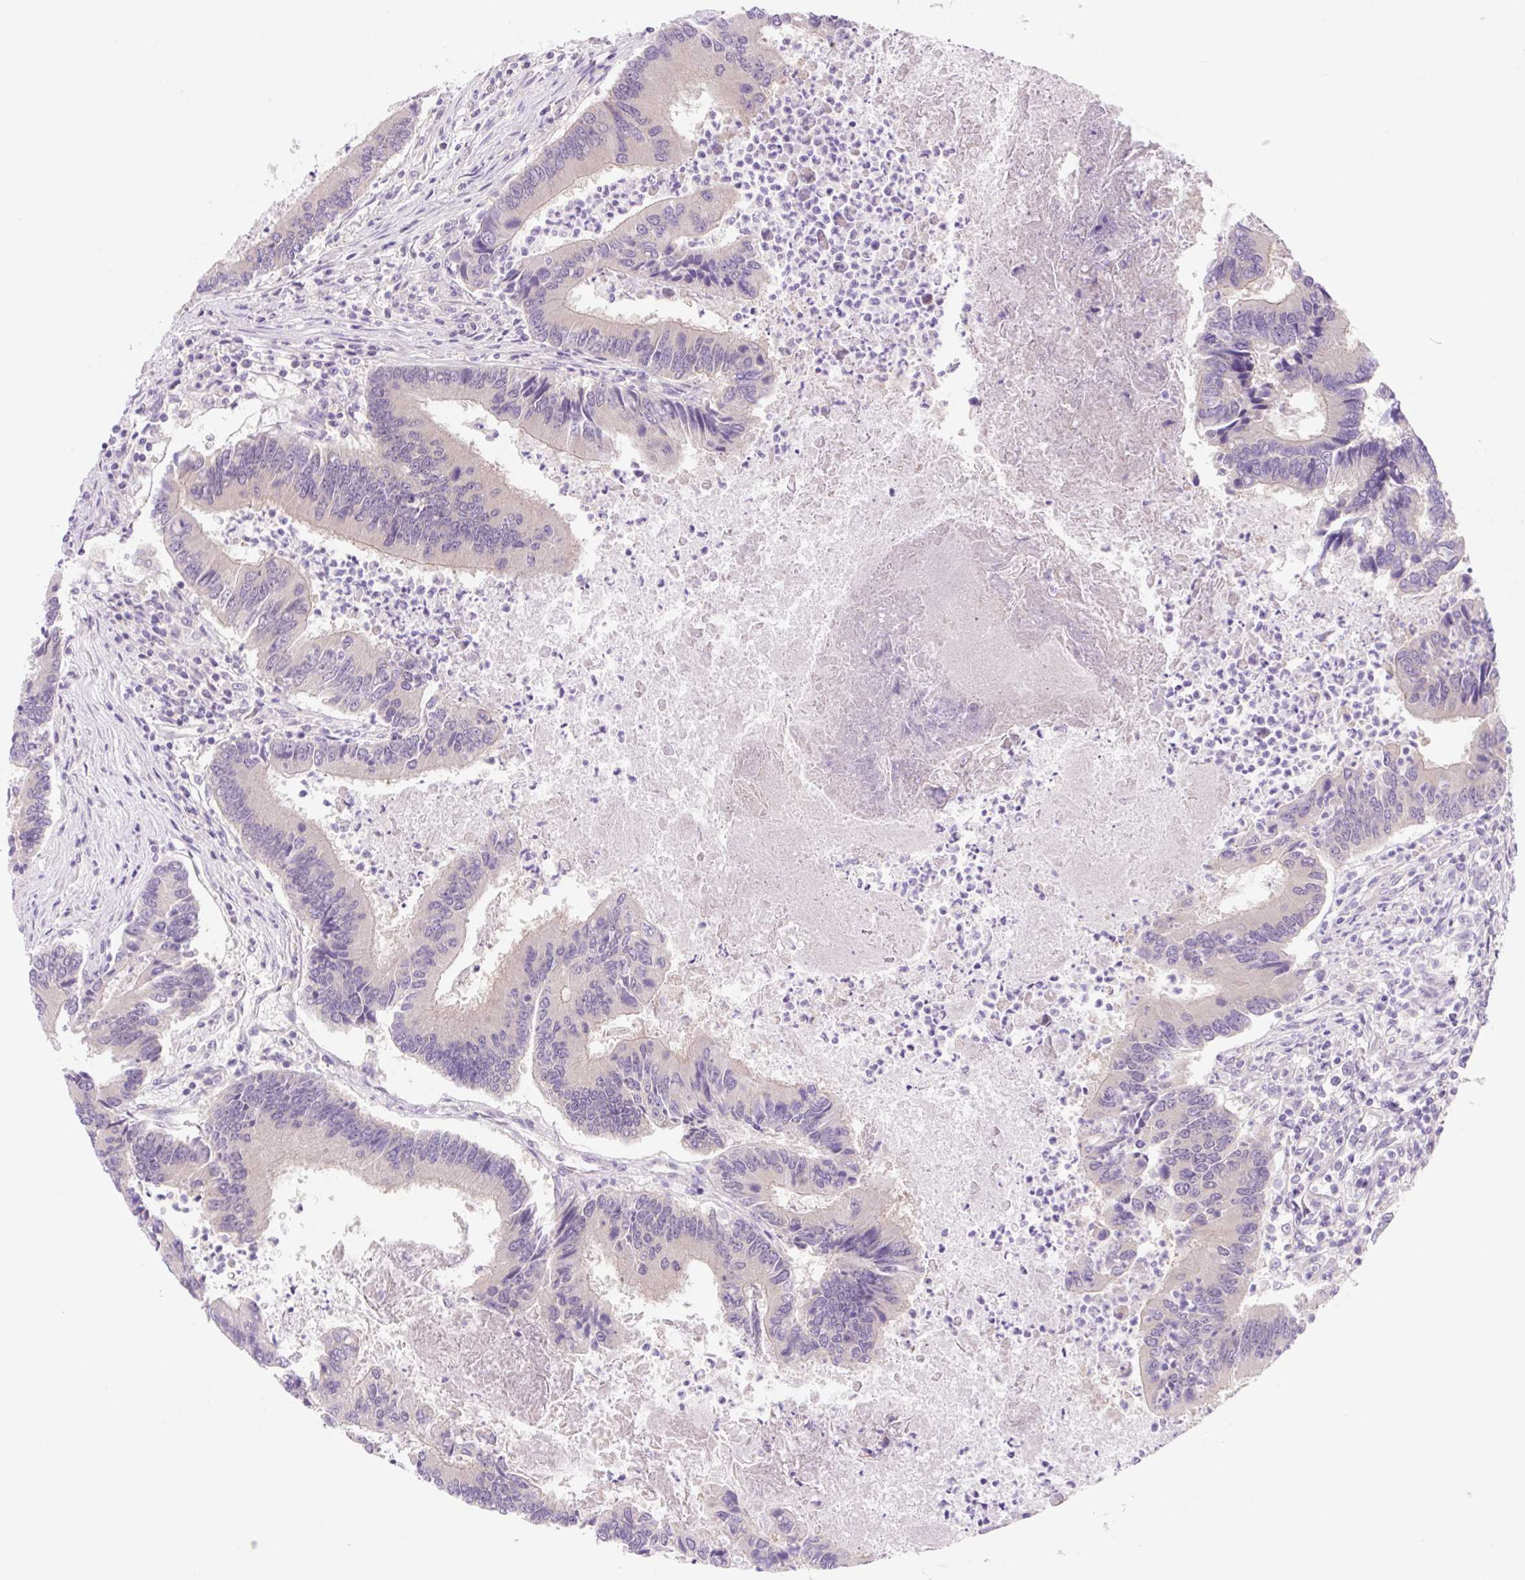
{"staining": {"intensity": "negative", "quantity": "none", "location": "none"}, "tissue": "colorectal cancer", "cell_type": "Tumor cells", "image_type": "cancer", "snomed": [{"axis": "morphology", "description": "Adenocarcinoma, NOS"}, {"axis": "topography", "description": "Colon"}], "caption": "This is a histopathology image of IHC staining of colorectal cancer, which shows no positivity in tumor cells.", "gene": "CELF6", "patient": {"sex": "female", "age": 67}}